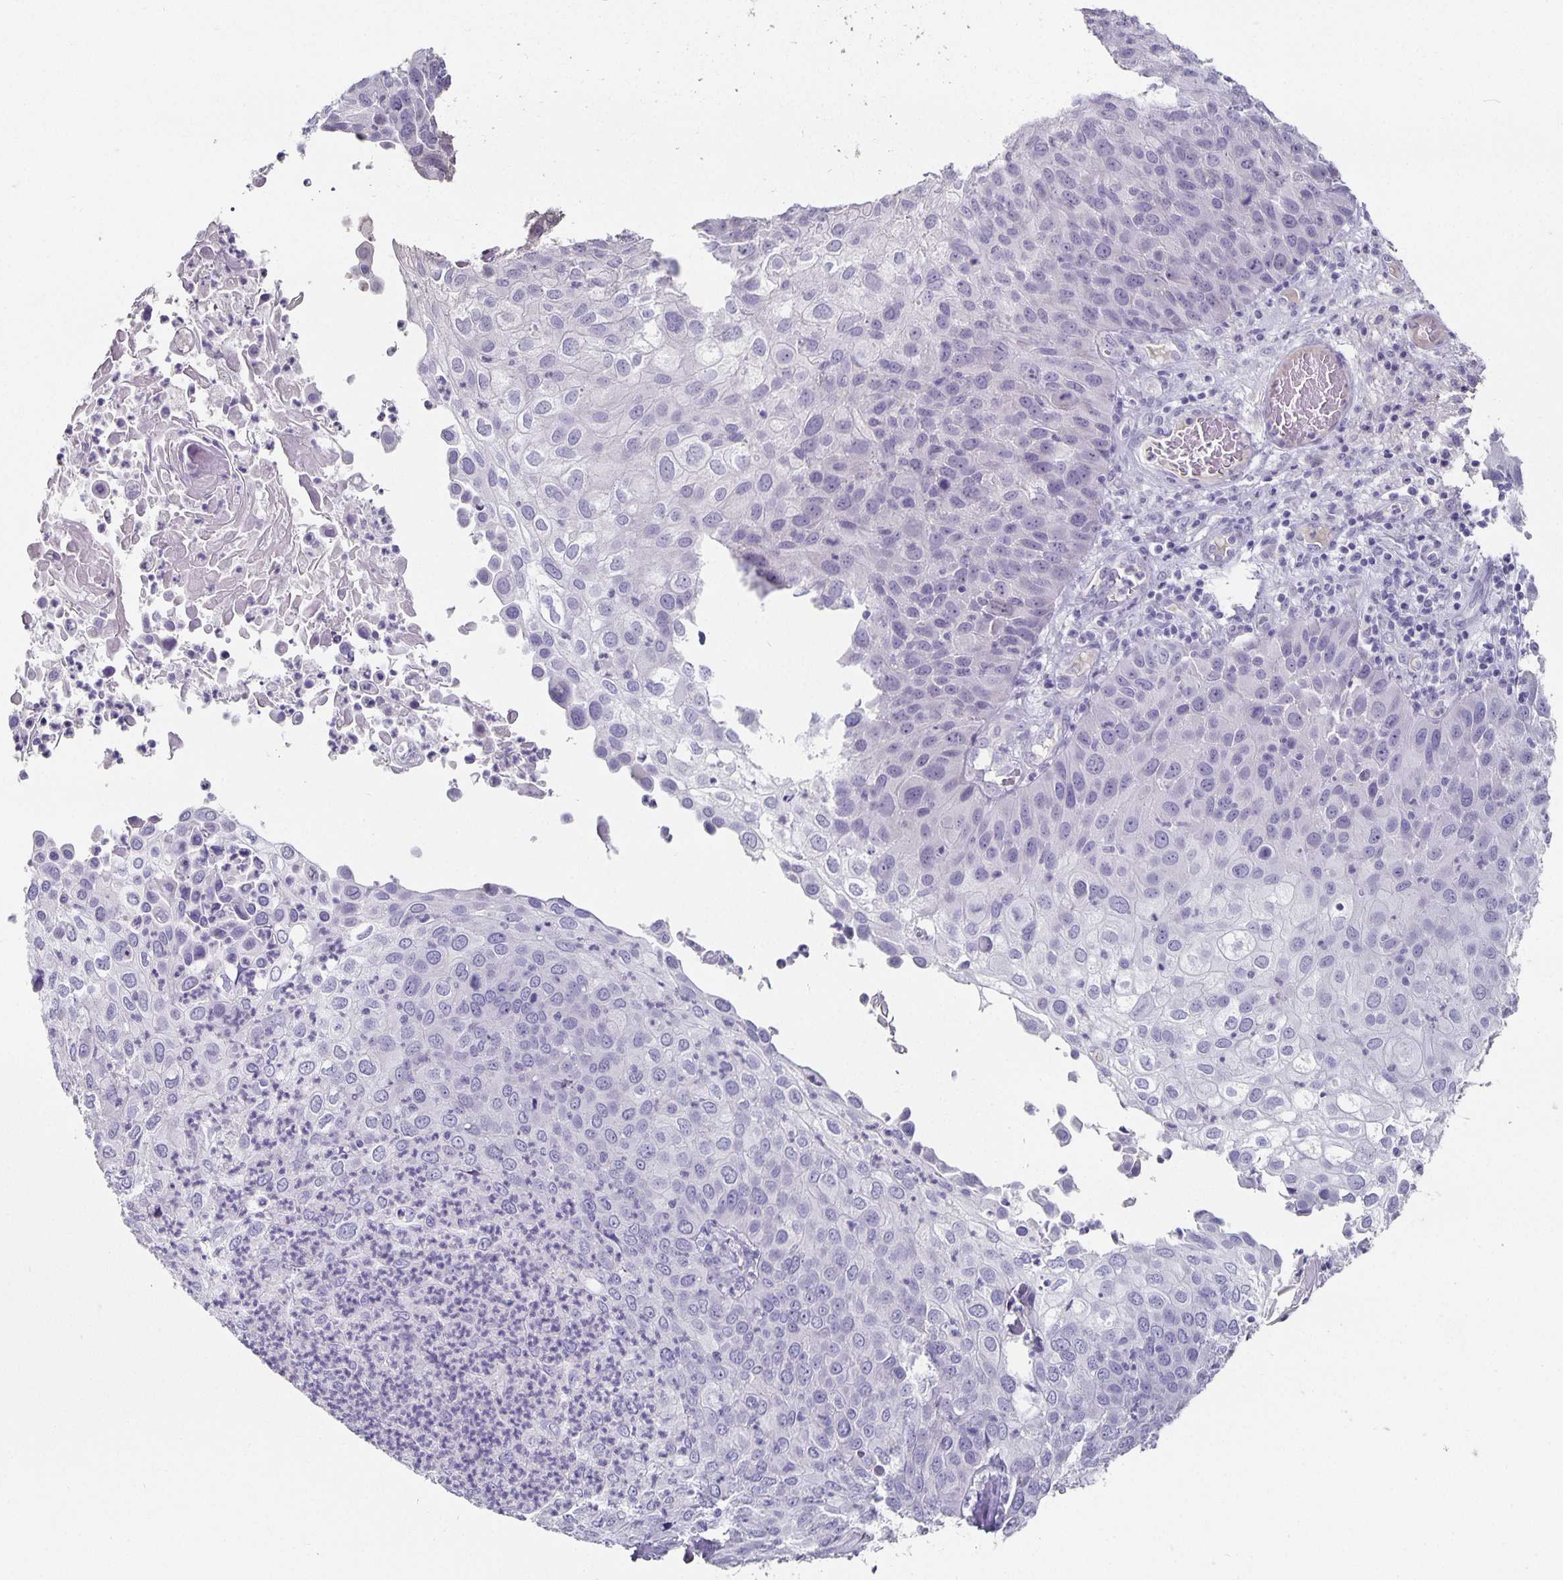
{"staining": {"intensity": "negative", "quantity": "none", "location": "none"}, "tissue": "skin cancer", "cell_type": "Tumor cells", "image_type": "cancer", "snomed": [{"axis": "morphology", "description": "Squamous cell carcinoma, NOS"}, {"axis": "topography", "description": "Skin"}], "caption": "The photomicrograph demonstrates no staining of tumor cells in skin squamous cell carcinoma.", "gene": "CHGA", "patient": {"sex": "male", "age": 87}}